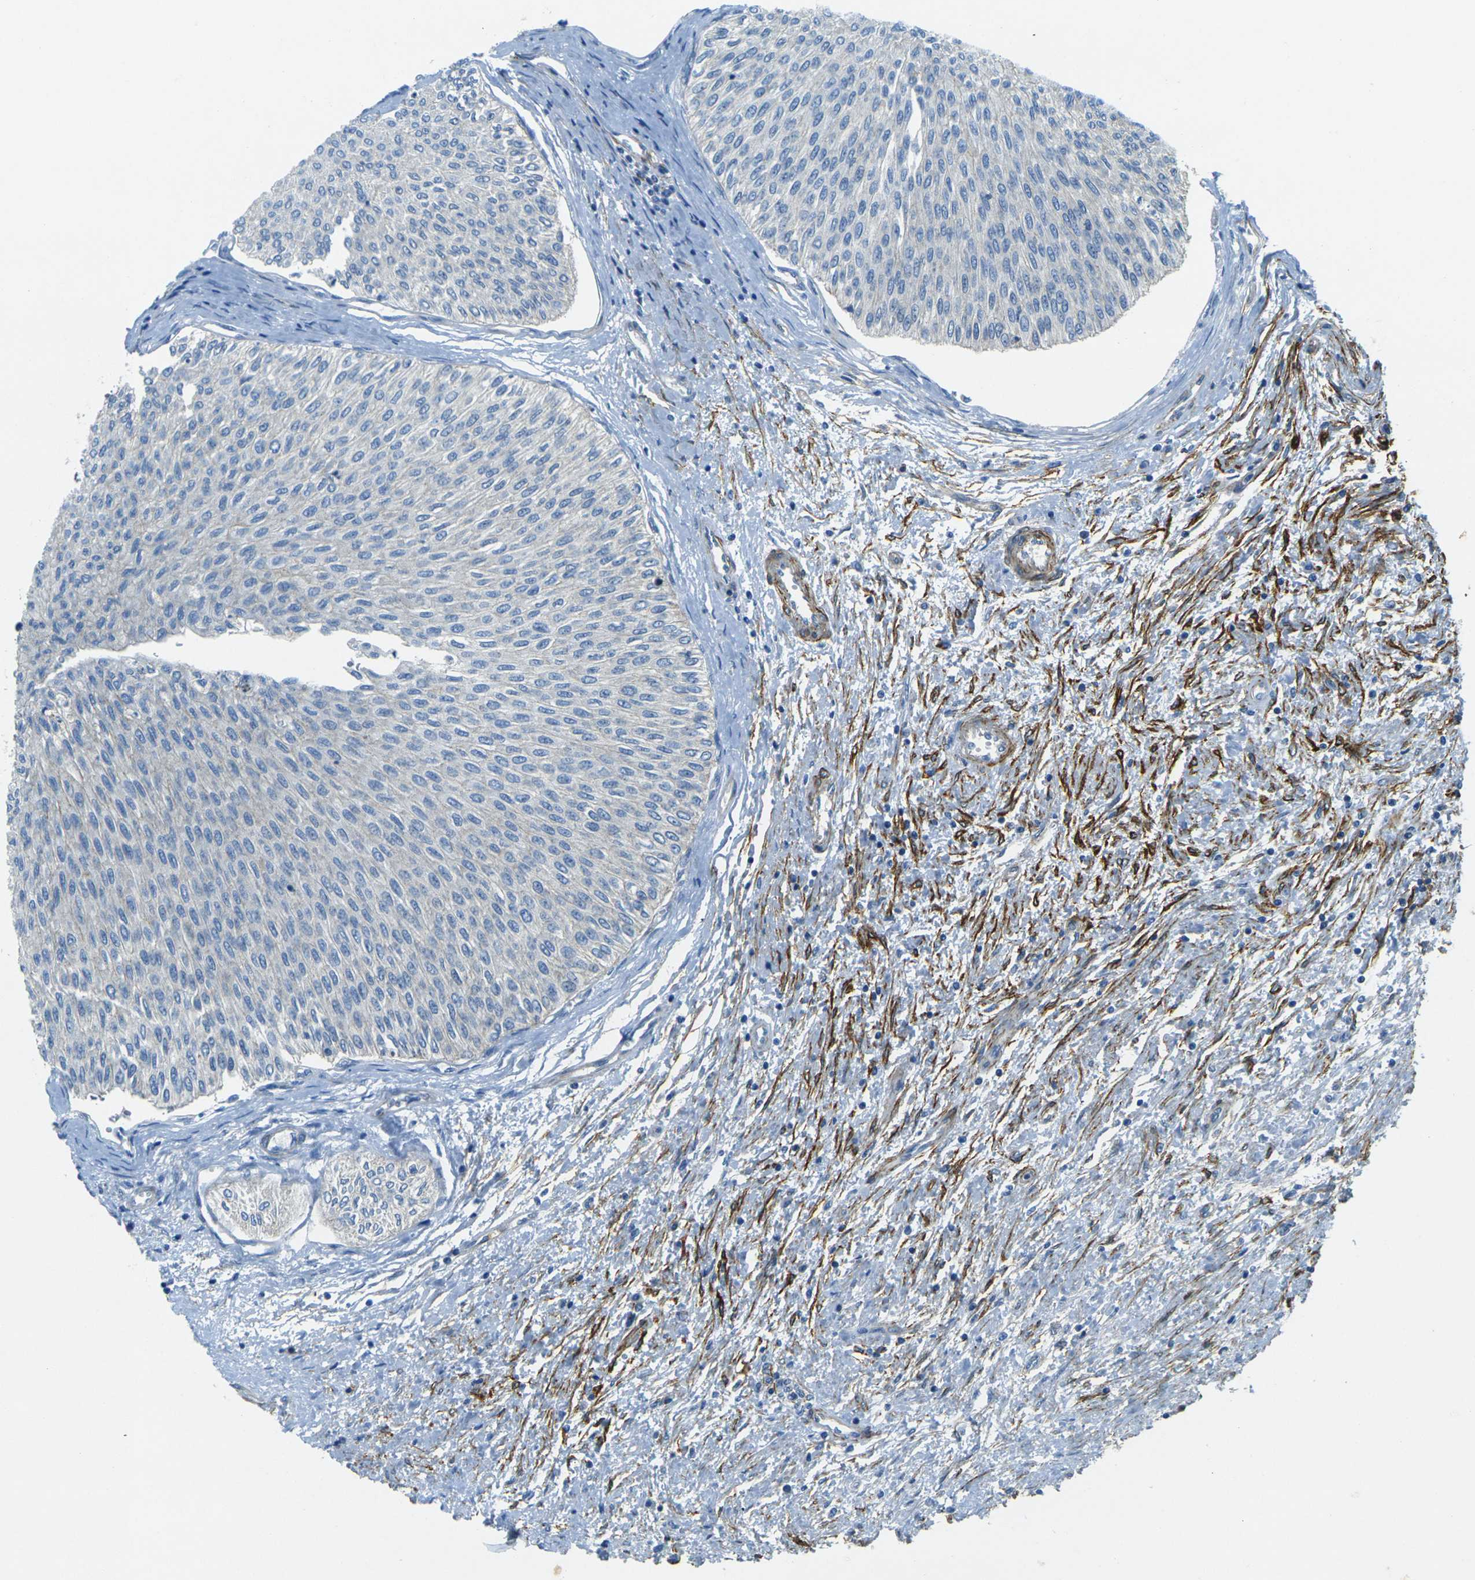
{"staining": {"intensity": "negative", "quantity": "none", "location": "none"}, "tissue": "urothelial cancer", "cell_type": "Tumor cells", "image_type": "cancer", "snomed": [{"axis": "morphology", "description": "Urothelial carcinoma, Low grade"}, {"axis": "topography", "description": "Urinary bladder"}], "caption": "IHC photomicrograph of low-grade urothelial carcinoma stained for a protein (brown), which demonstrates no expression in tumor cells.", "gene": "EPHA7", "patient": {"sex": "male", "age": 78}}